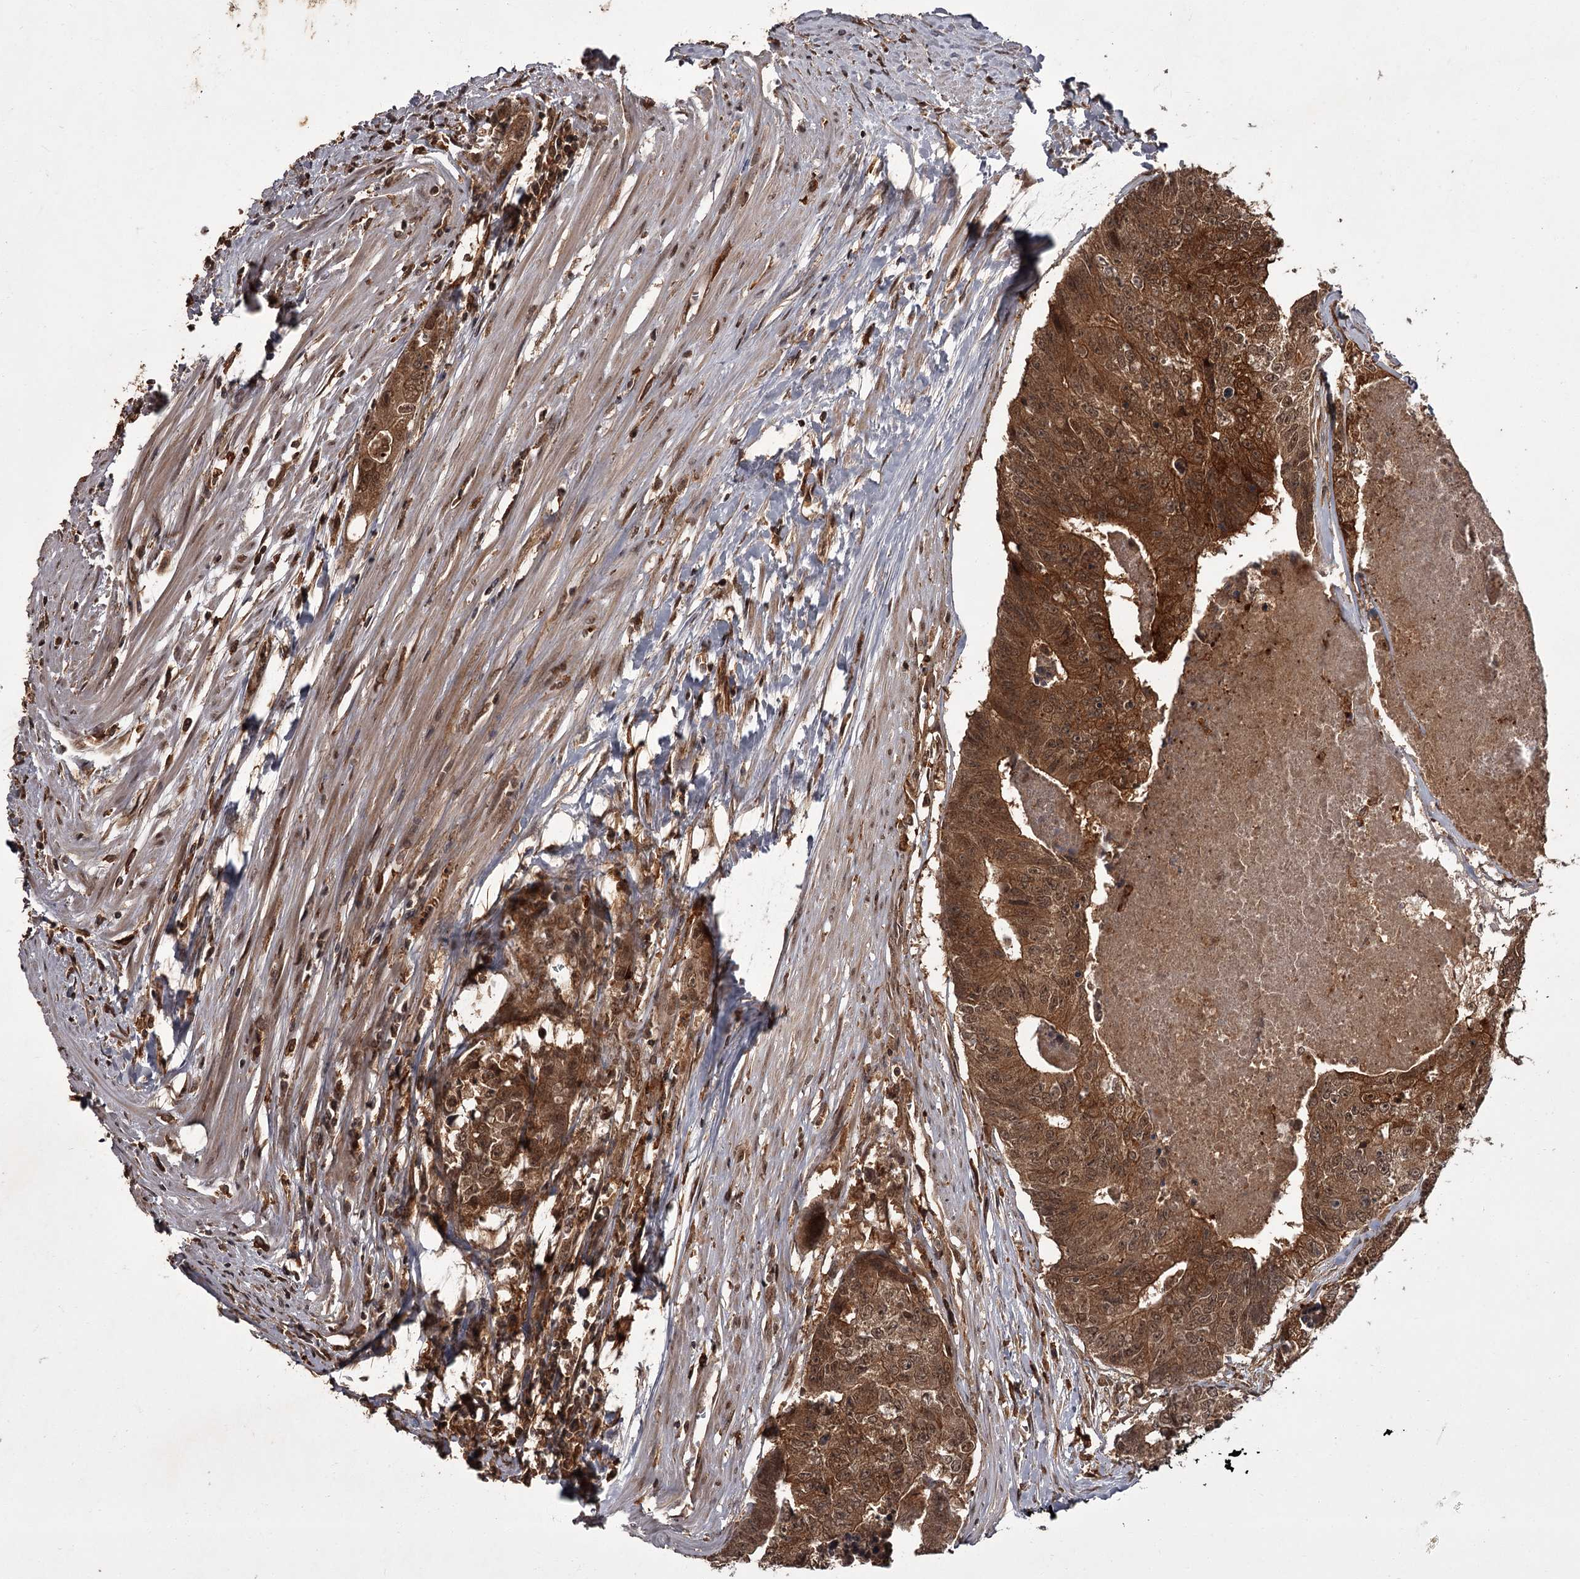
{"staining": {"intensity": "moderate", "quantity": ">75%", "location": "cytoplasmic/membranous,nuclear"}, "tissue": "colorectal cancer", "cell_type": "Tumor cells", "image_type": "cancer", "snomed": [{"axis": "morphology", "description": "Adenocarcinoma, NOS"}, {"axis": "topography", "description": "Colon"}], "caption": "There is medium levels of moderate cytoplasmic/membranous and nuclear positivity in tumor cells of colorectal cancer, as demonstrated by immunohistochemical staining (brown color).", "gene": "TBC1D23", "patient": {"sex": "female", "age": 67}}